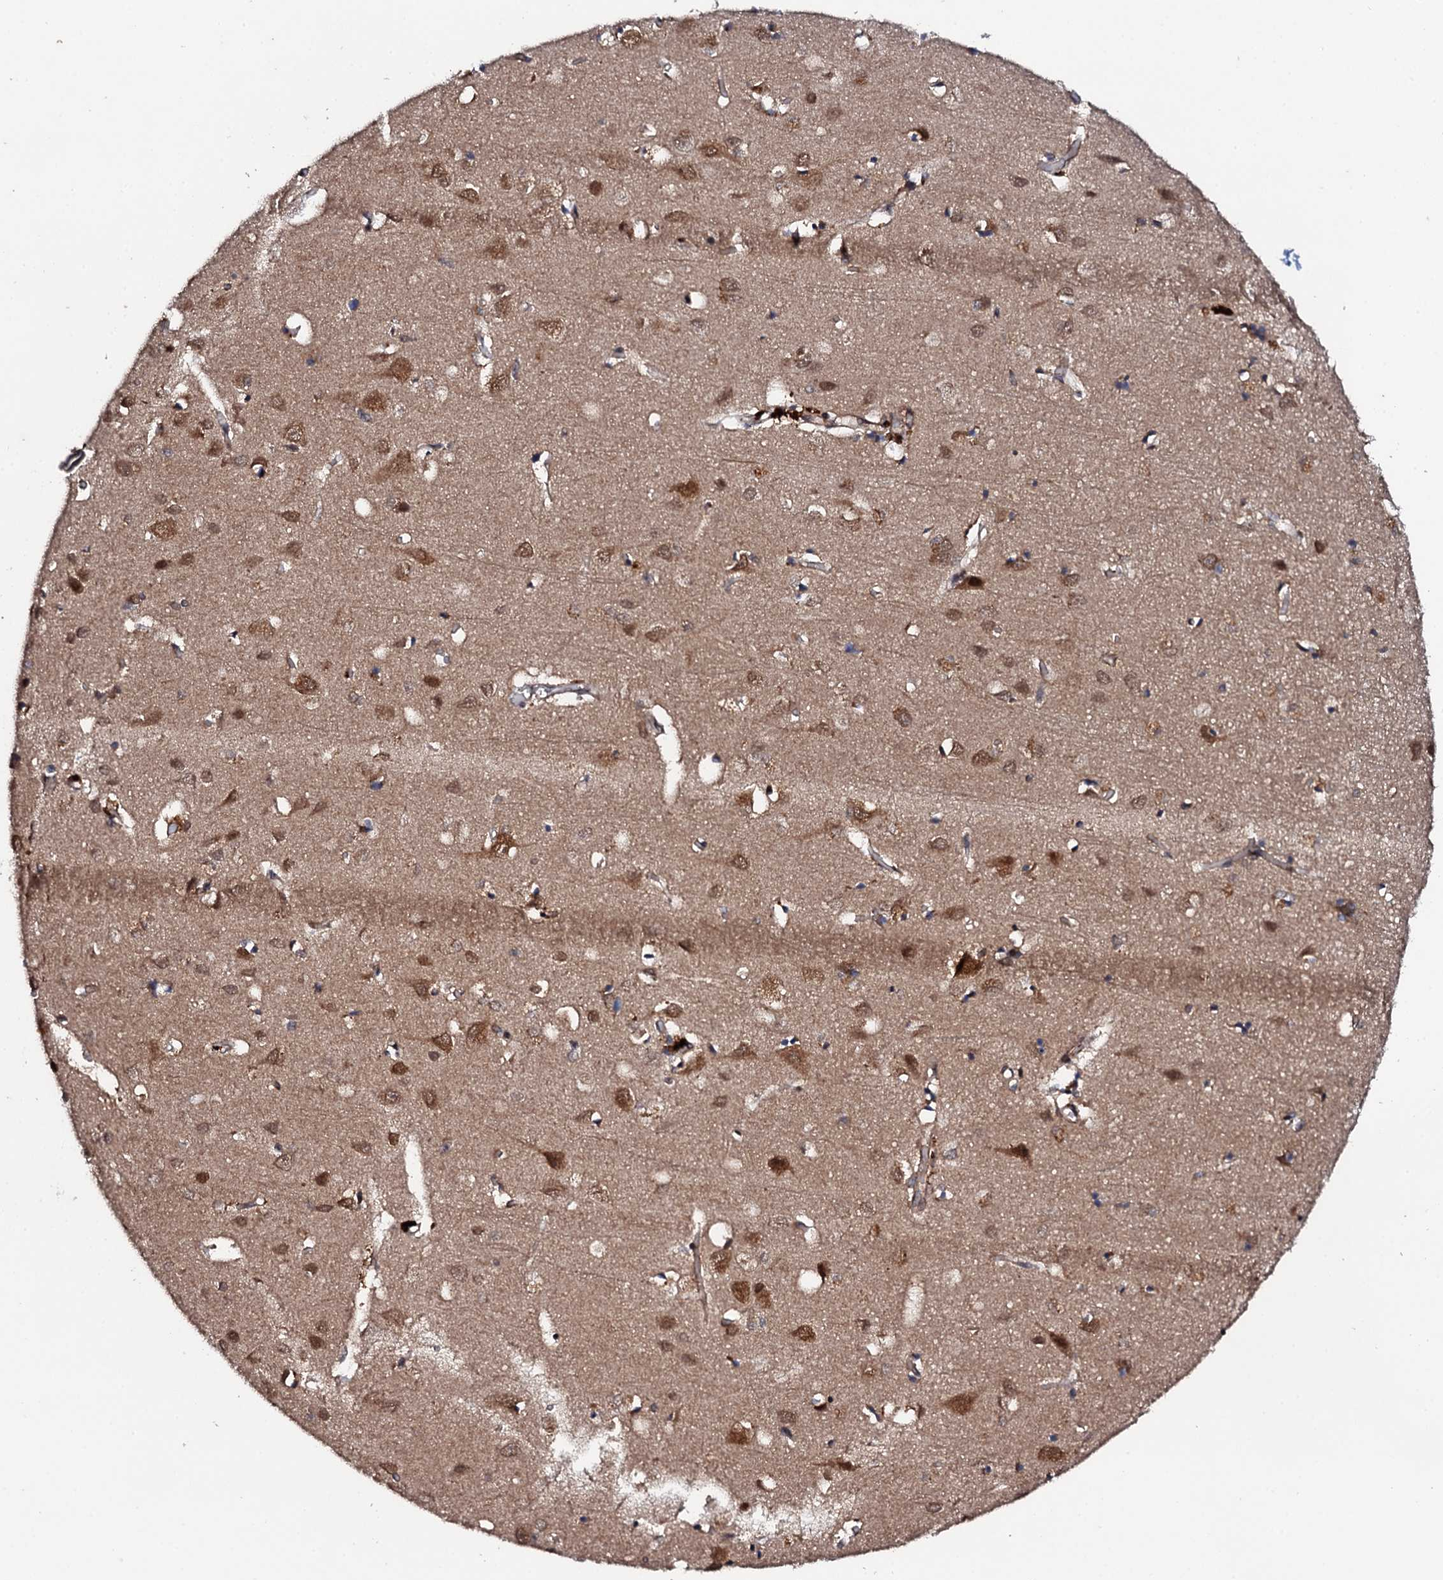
{"staining": {"intensity": "moderate", "quantity": ">75%", "location": "cytoplasmic/membranous"}, "tissue": "cerebral cortex", "cell_type": "Endothelial cells", "image_type": "normal", "snomed": [{"axis": "morphology", "description": "Normal tissue, NOS"}, {"axis": "topography", "description": "Cerebral cortex"}], "caption": "High-power microscopy captured an immunohistochemistry histopathology image of unremarkable cerebral cortex, revealing moderate cytoplasmic/membranous positivity in about >75% of endothelial cells. Immunohistochemistry (ihc) stains the protein of interest in brown and the nuclei are stained blue.", "gene": "FAM111A", "patient": {"sex": "female", "age": 64}}